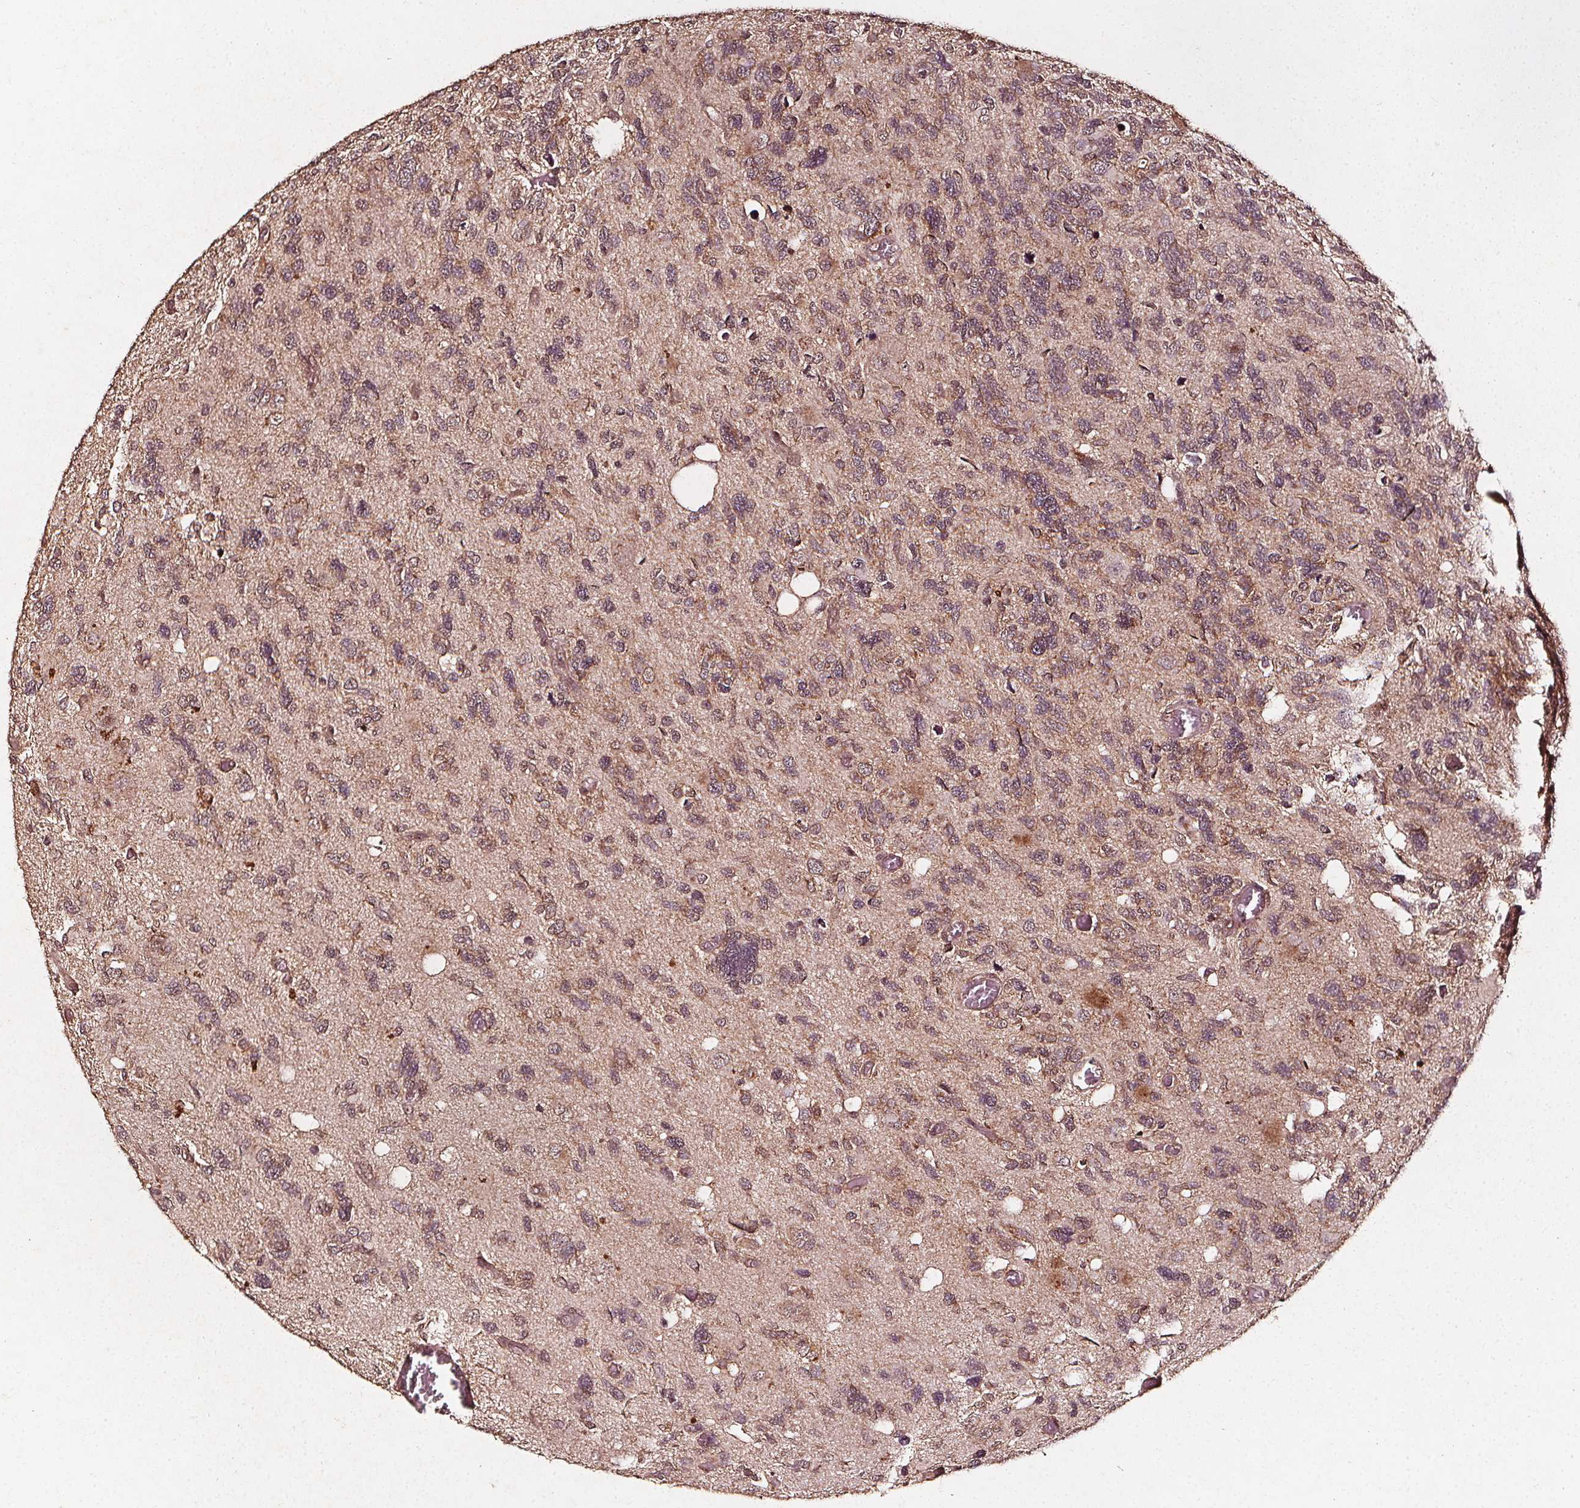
{"staining": {"intensity": "weak", "quantity": "25%-75%", "location": "cytoplasmic/membranous"}, "tissue": "glioma", "cell_type": "Tumor cells", "image_type": "cancer", "snomed": [{"axis": "morphology", "description": "Glioma, malignant, High grade"}, {"axis": "topography", "description": "Brain"}], "caption": "A low amount of weak cytoplasmic/membranous expression is appreciated in approximately 25%-75% of tumor cells in glioma tissue.", "gene": "ABCA1", "patient": {"sex": "male", "age": 49}}